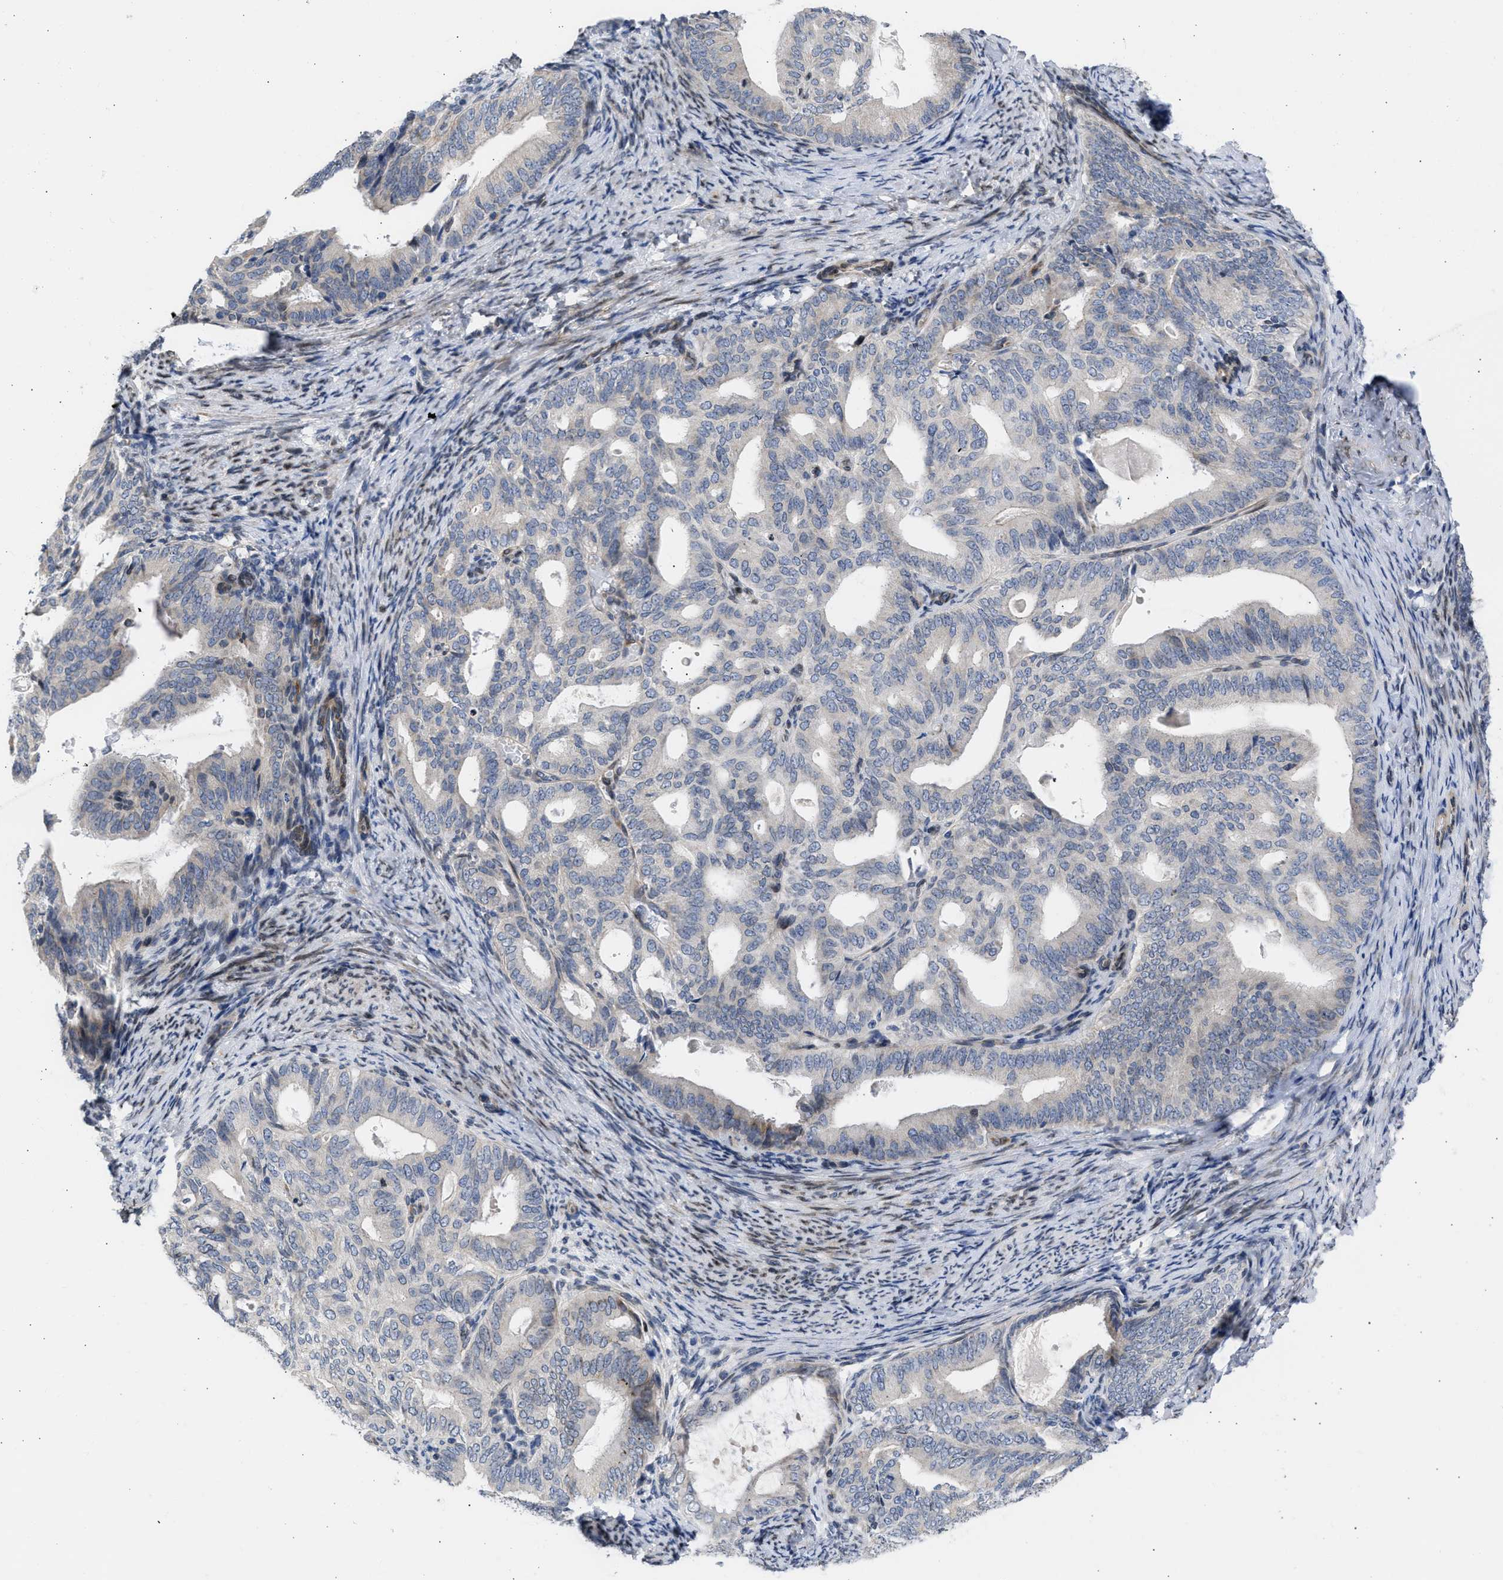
{"staining": {"intensity": "negative", "quantity": "none", "location": "none"}, "tissue": "endometrial cancer", "cell_type": "Tumor cells", "image_type": "cancer", "snomed": [{"axis": "morphology", "description": "Adenocarcinoma, NOS"}, {"axis": "topography", "description": "Endometrium"}], "caption": "A photomicrograph of endometrial cancer stained for a protein shows no brown staining in tumor cells.", "gene": "NUP35", "patient": {"sex": "female", "age": 58}}